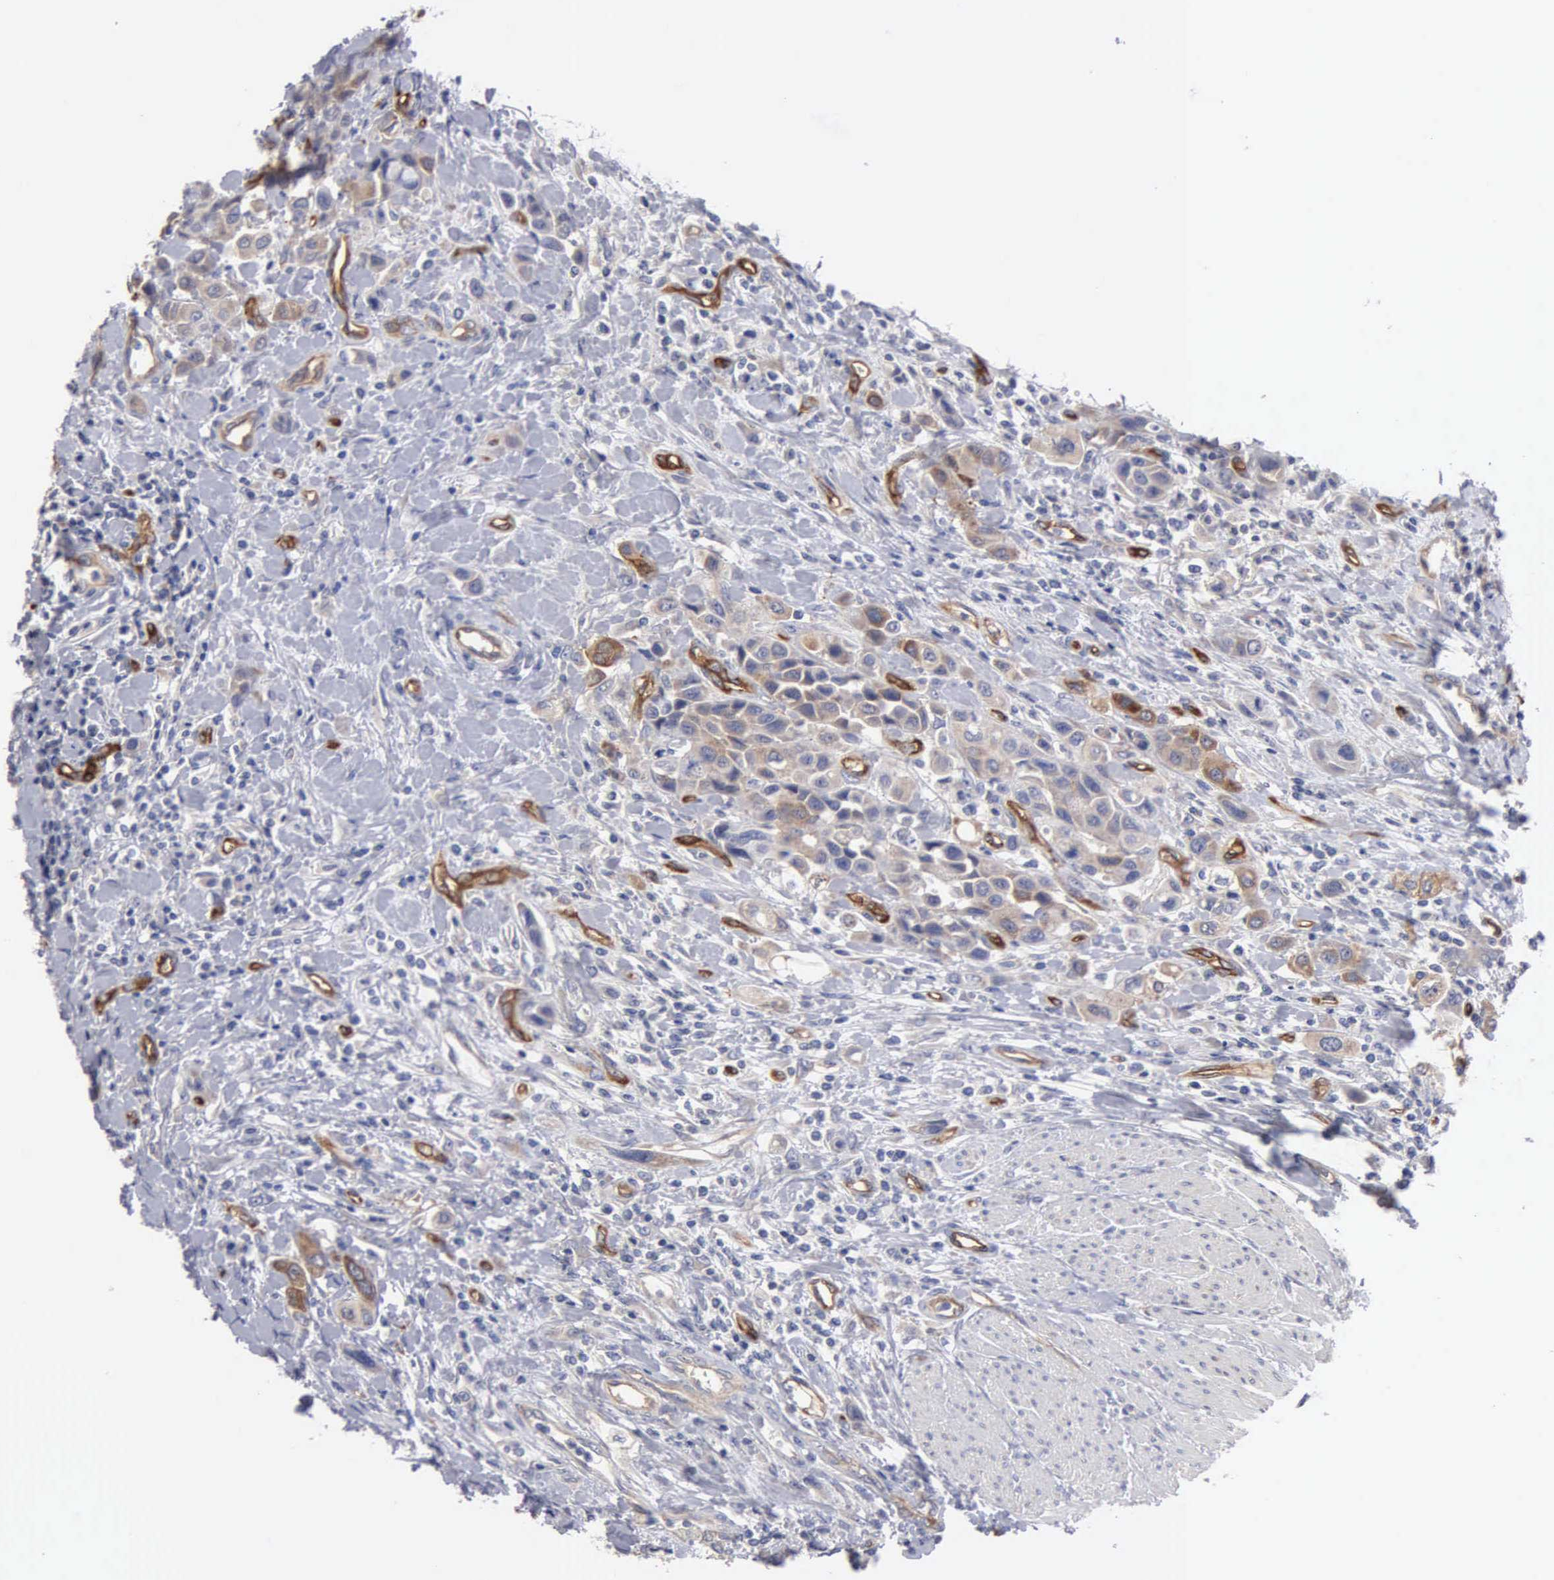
{"staining": {"intensity": "weak", "quantity": "25%-75%", "location": "cytoplasmic/membranous"}, "tissue": "urothelial cancer", "cell_type": "Tumor cells", "image_type": "cancer", "snomed": [{"axis": "morphology", "description": "Urothelial carcinoma, High grade"}, {"axis": "topography", "description": "Urinary bladder"}], "caption": "This is an image of immunohistochemistry (IHC) staining of urothelial cancer, which shows weak positivity in the cytoplasmic/membranous of tumor cells.", "gene": "RDX", "patient": {"sex": "male", "age": 50}}